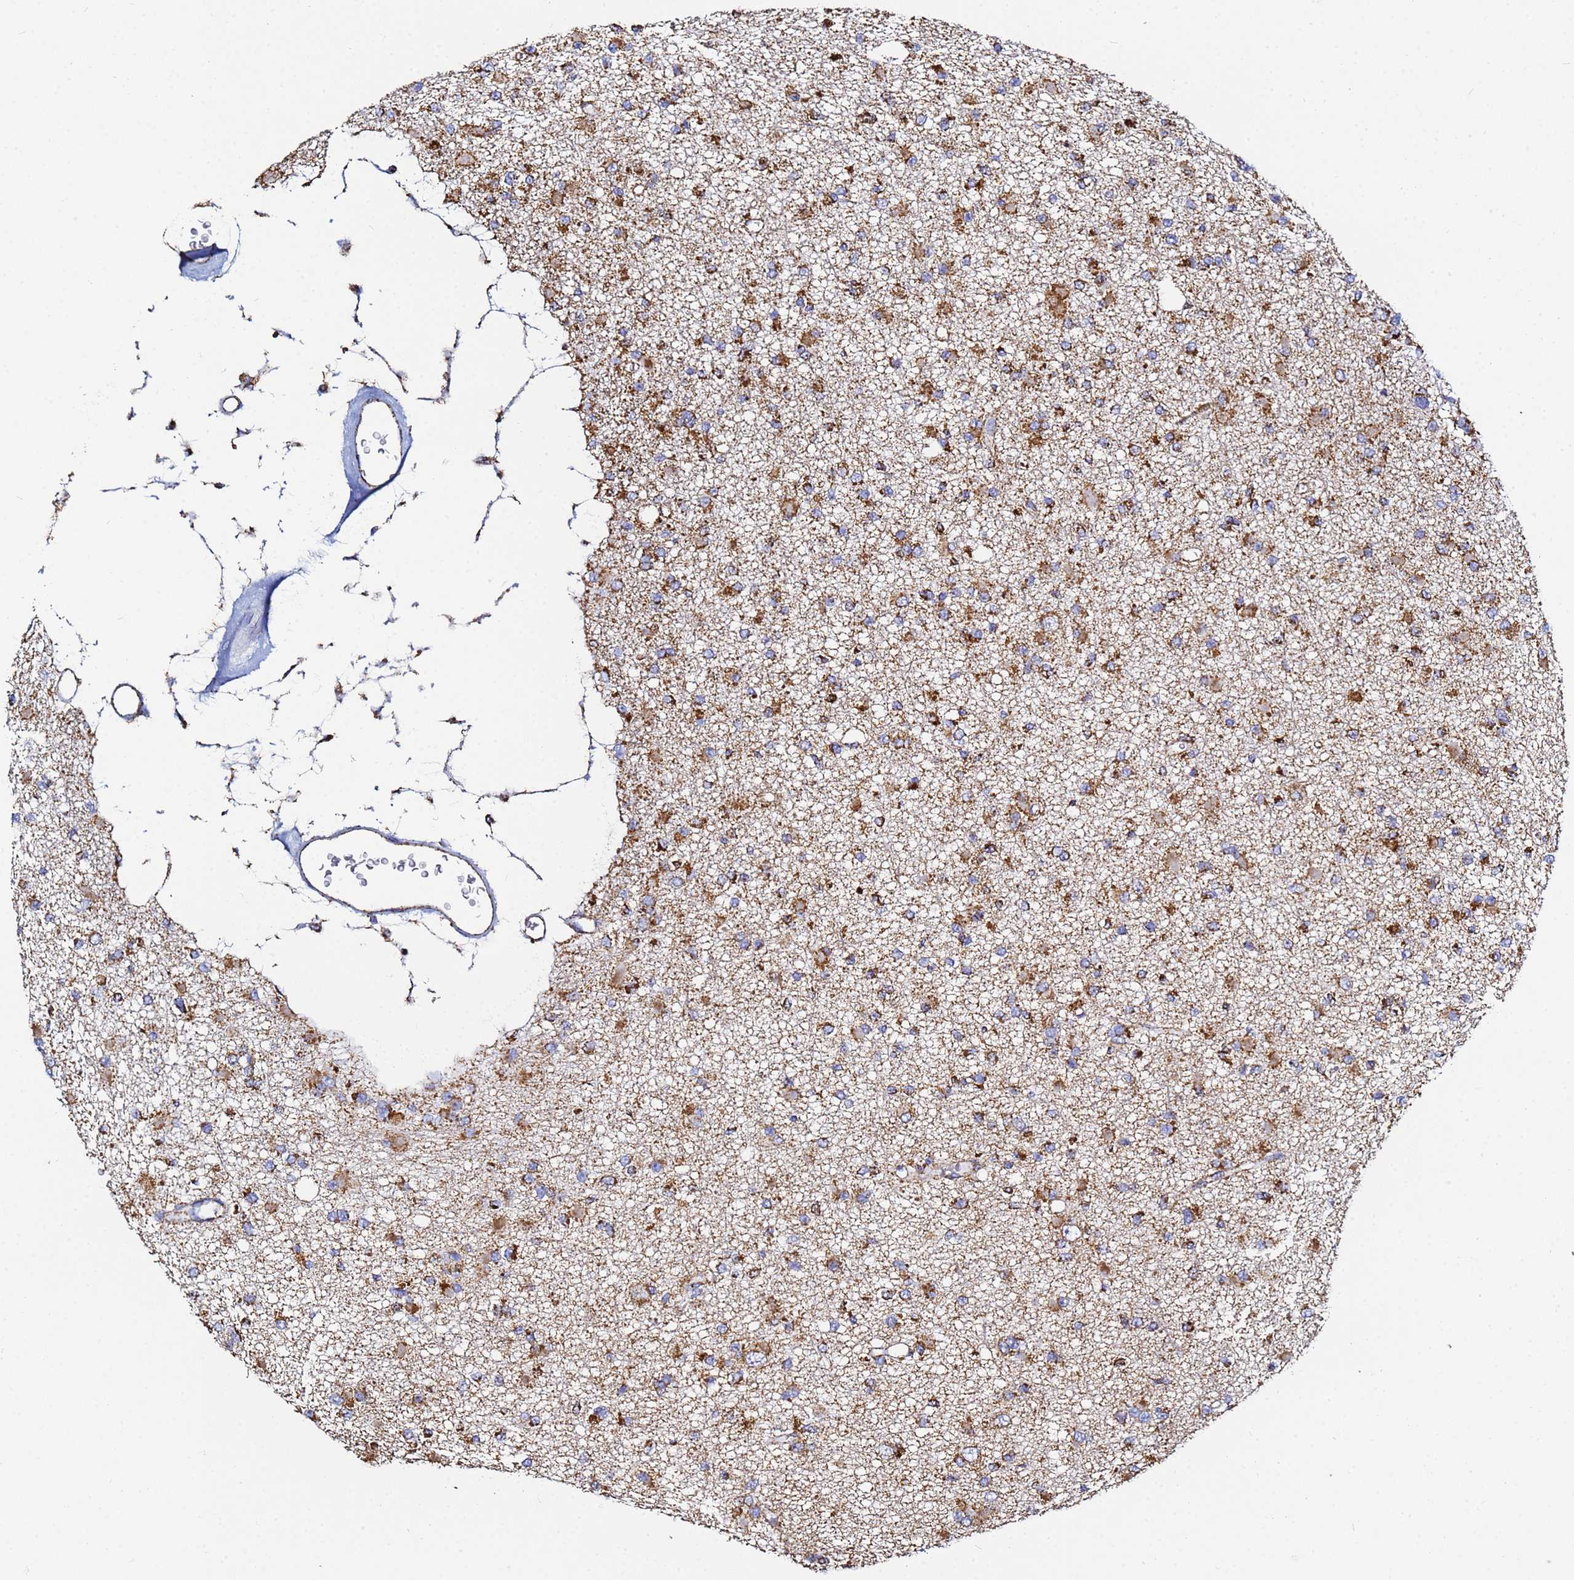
{"staining": {"intensity": "moderate", "quantity": ">75%", "location": "cytoplasmic/membranous"}, "tissue": "glioma", "cell_type": "Tumor cells", "image_type": "cancer", "snomed": [{"axis": "morphology", "description": "Glioma, malignant, Low grade"}, {"axis": "topography", "description": "Brain"}], "caption": "Protein staining reveals moderate cytoplasmic/membranous positivity in about >75% of tumor cells in glioma.", "gene": "PHB2", "patient": {"sex": "female", "age": 22}}